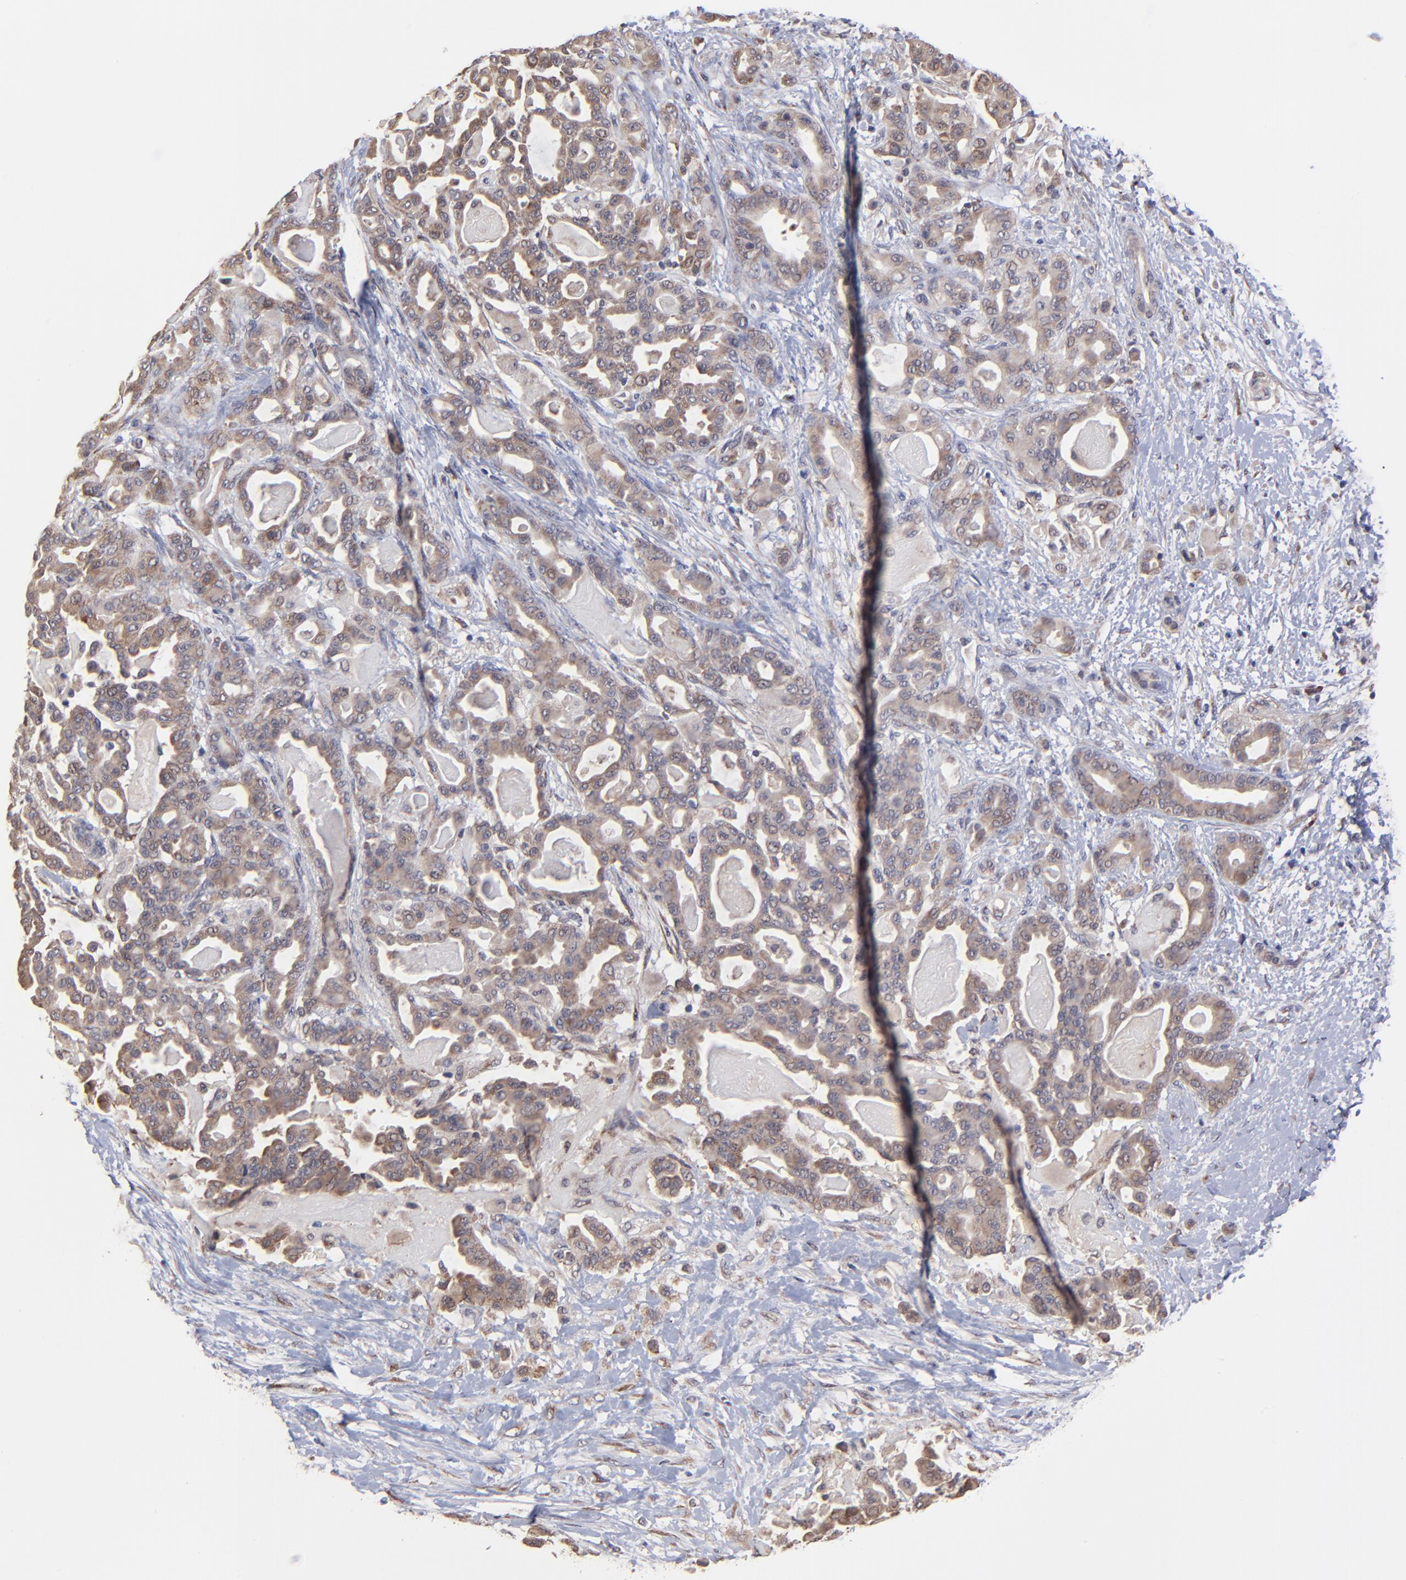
{"staining": {"intensity": "weak", "quantity": ">75%", "location": "cytoplasmic/membranous"}, "tissue": "pancreatic cancer", "cell_type": "Tumor cells", "image_type": "cancer", "snomed": [{"axis": "morphology", "description": "Adenocarcinoma, NOS"}, {"axis": "topography", "description": "Pancreas"}], "caption": "This image shows immunohistochemistry staining of human adenocarcinoma (pancreatic), with low weak cytoplasmic/membranous staining in about >75% of tumor cells.", "gene": "CHL1", "patient": {"sex": "male", "age": 63}}